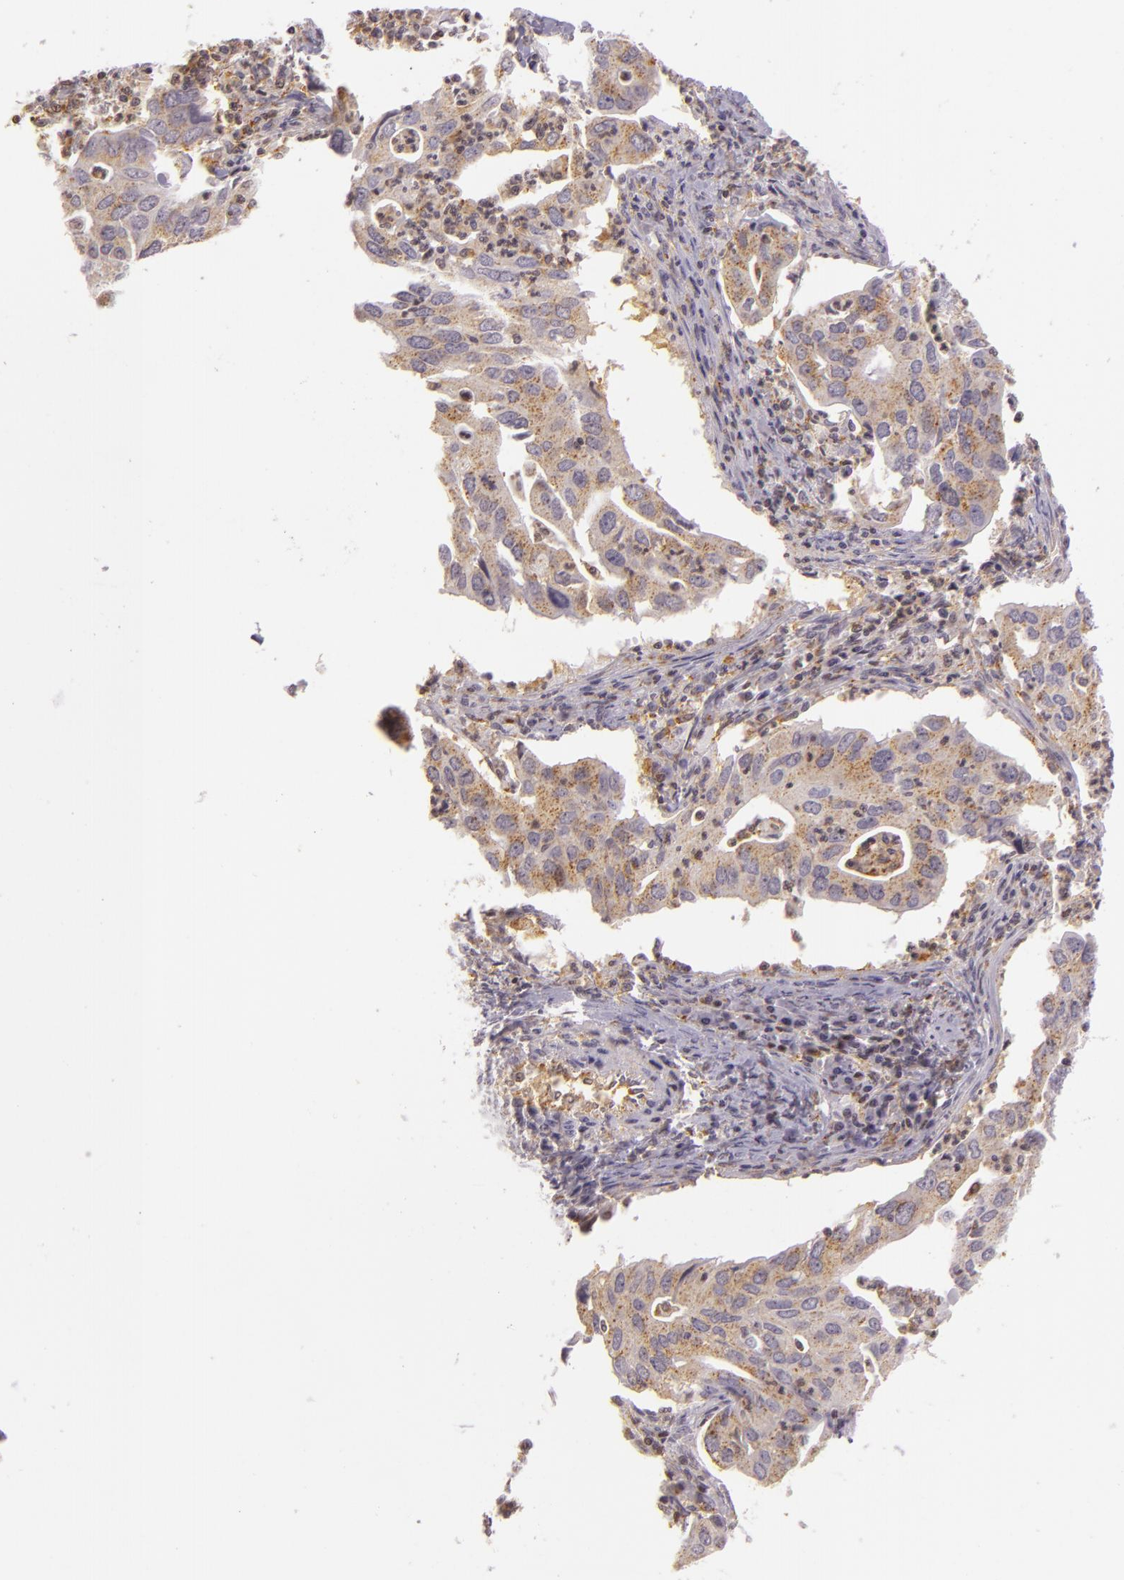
{"staining": {"intensity": "moderate", "quantity": "25%-75%", "location": "cytoplasmic/membranous"}, "tissue": "lung cancer", "cell_type": "Tumor cells", "image_type": "cancer", "snomed": [{"axis": "morphology", "description": "Adenocarcinoma, NOS"}, {"axis": "topography", "description": "Lung"}], "caption": "Lung cancer (adenocarcinoma) stained with a brown dye shows moderate cytoplasmic/membranous positive expression in approximately 25%-75% of tumor cells.", "gene": "IMPDH1", "patient": {"sex": "male", "age": 48}}